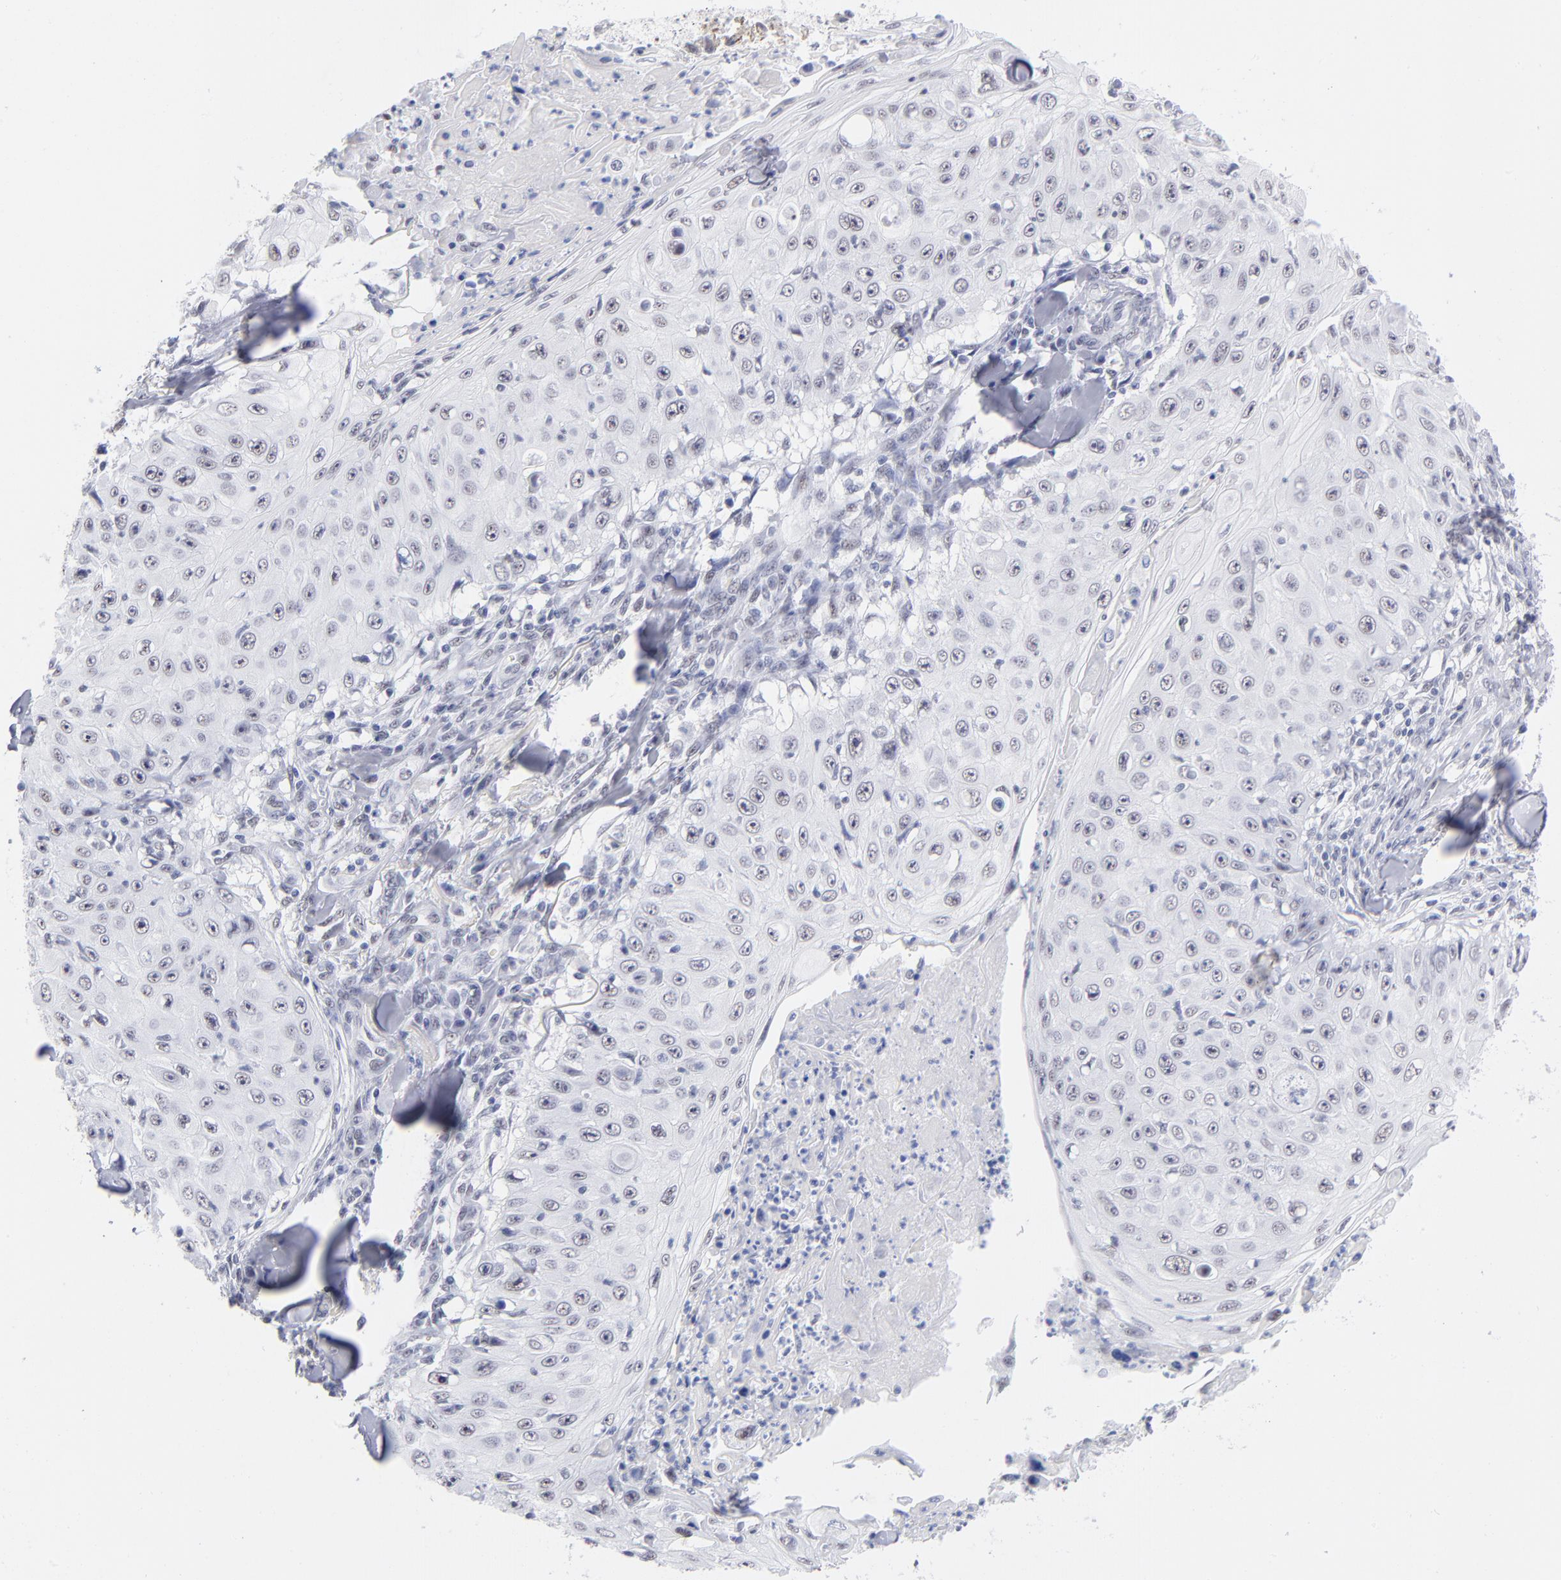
{"staining": {"intensity": "weak", "quantity": "<25%", "location": "nuclear"}, "tissue": "skin cancer", "cell_type": "Tumor cells", "image_type": "cancer", "snomed": [{"axis": "morphology", "description": "Squamous cell carcinoma, NOS"}, {"axis": "topography", "description": "Skin"}], "caption": "Tumor cells are negative for brown protein staining in squamous cell carcinoma (skin).", "gene": "SNRPB", "patient": {"sex": "male", "age": 86}}